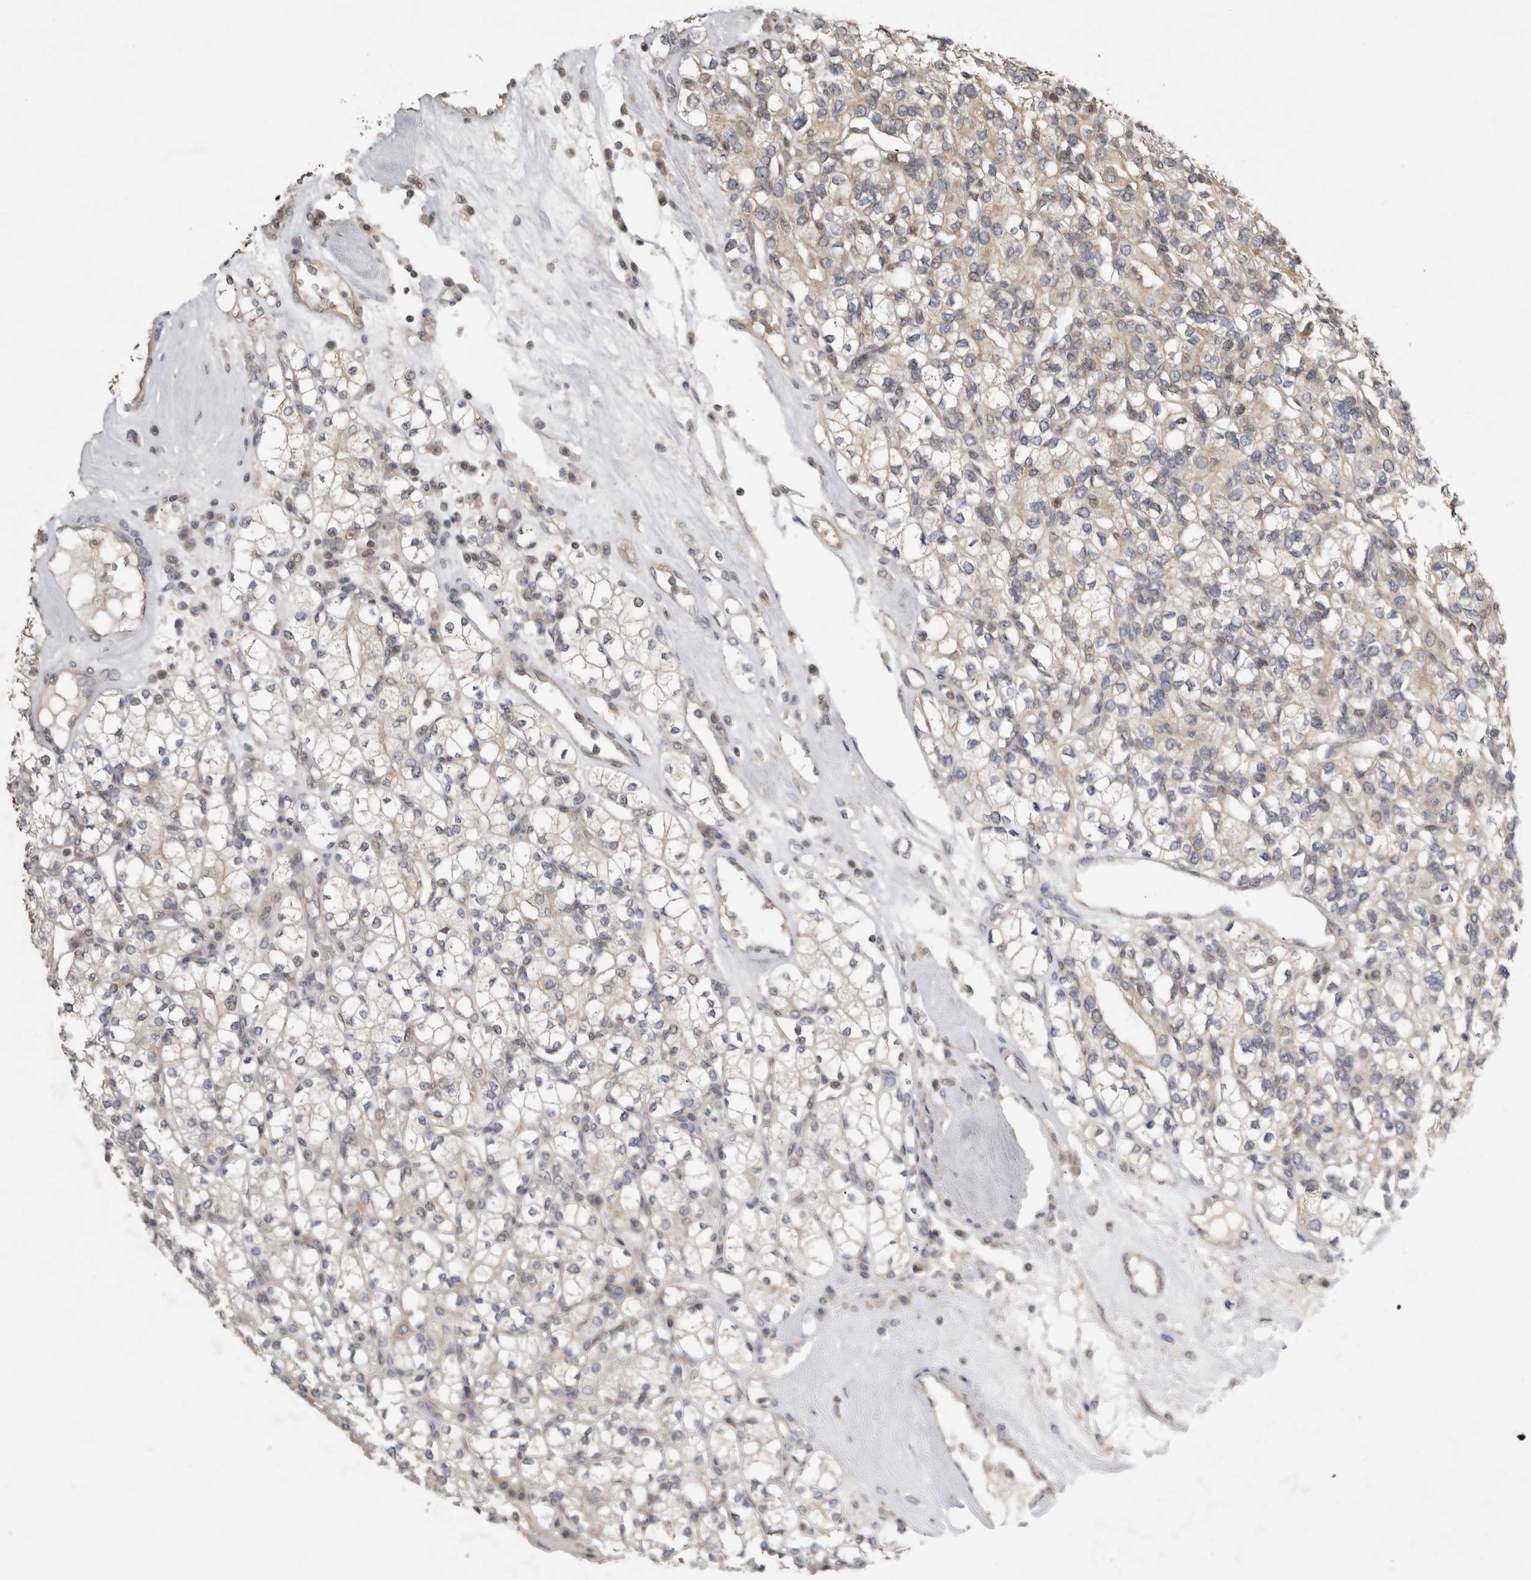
{"staining": {"intensity": "weak", "quantity": "<25%", "location": "cytoplasmic/membranous"}, "tissue": "renal cancer", "cell_type": "Tumor cells", "image_type": "cancer", "snomed": [{"axis": "morphology", "description": "Adenocarcinoma, NOS"}, {"axis": "topography", "description": "Kidney"}], "caption": "Renal cancer (adenocarcinoma) stained for a protein using IHC demonstrates no staining tumor cells.", "gene": "EIF2AK1", "patient": {"sex": "male", "age": 77}}